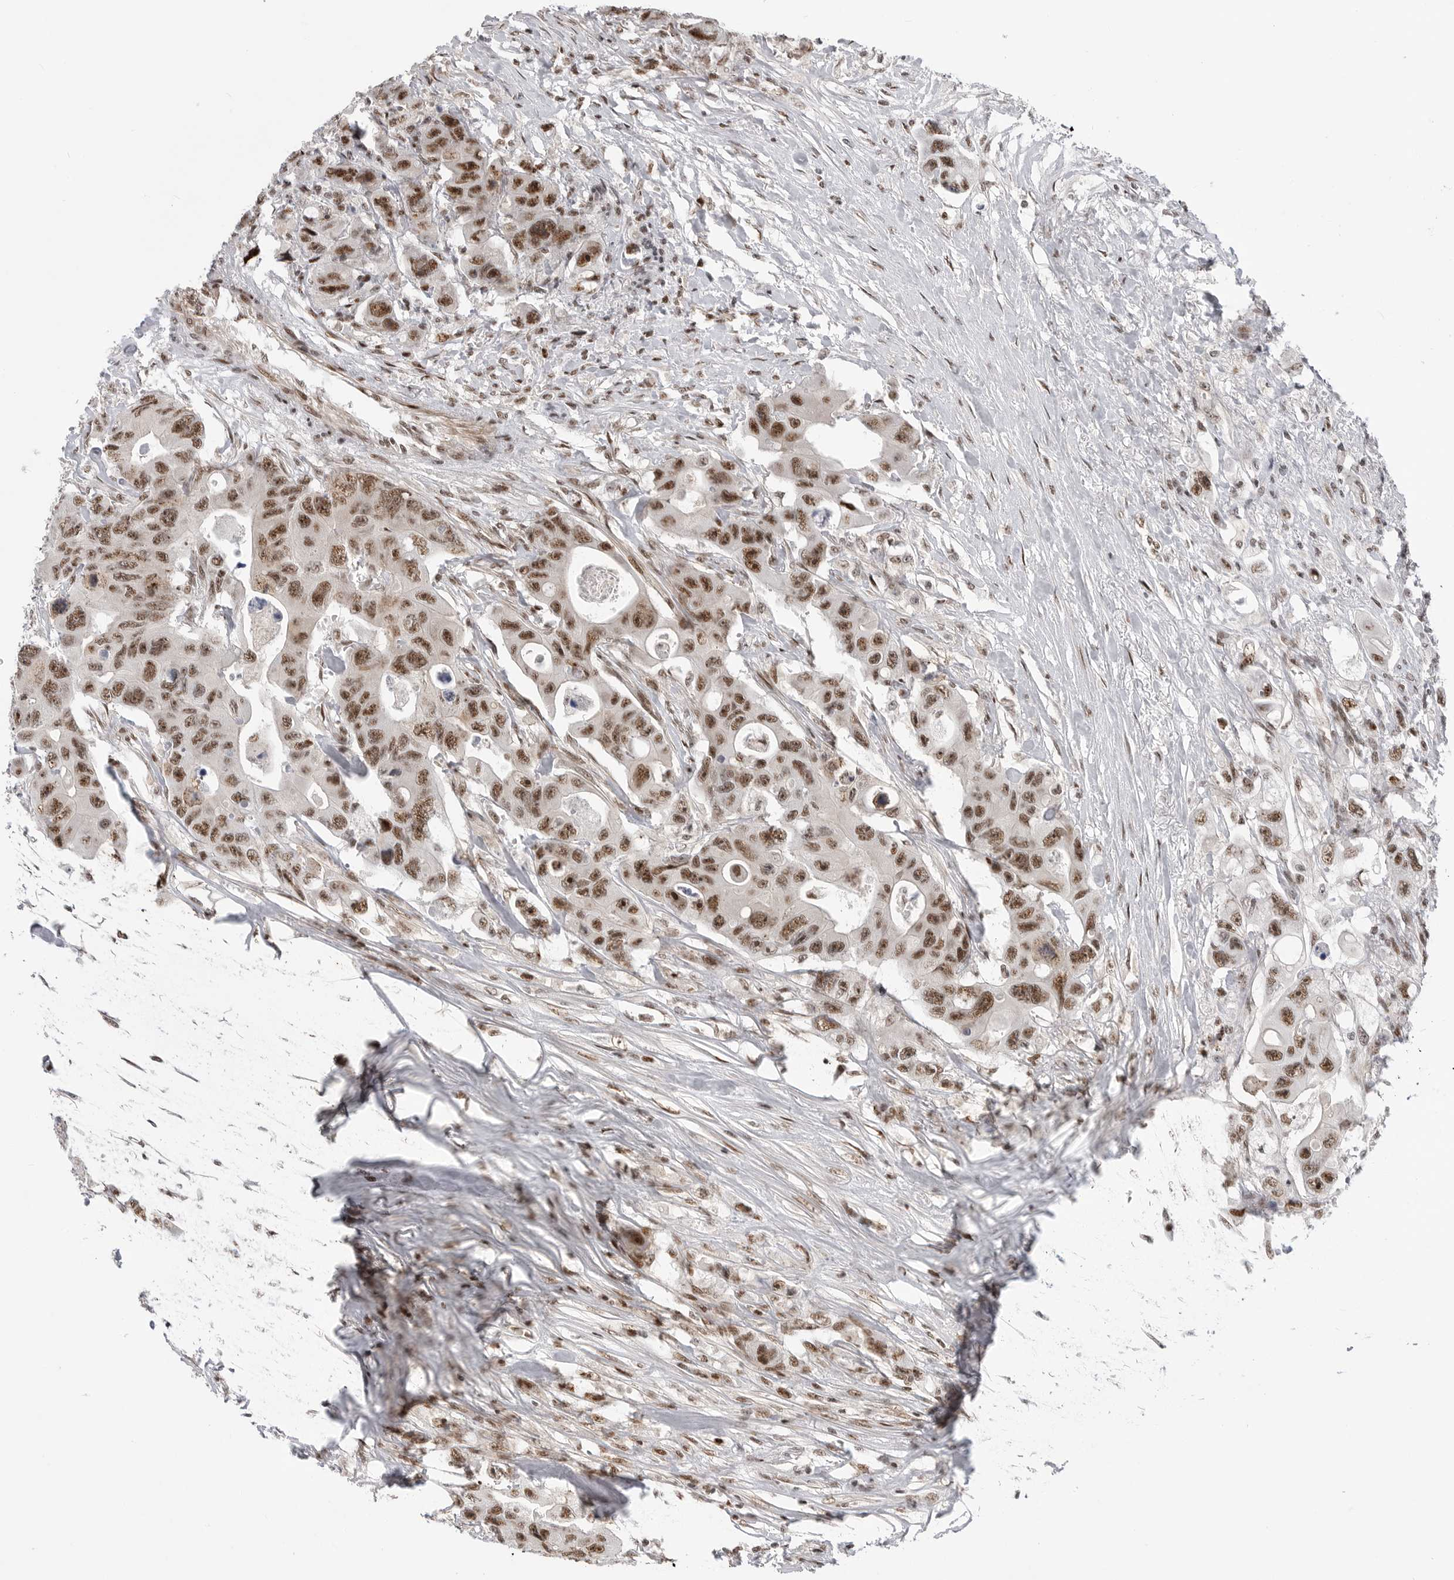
{"staining": {"intensity": "moderate", "quantity": ">75%", "location": "nuclear"}, "tissue": "colorectal cancer", "cell_type": "Tumor cells", "image_type": "cancer", "snomed": [{"axis": "morphology", "description": "Adenocarcinoma, NOS"}, {"axis": "topography", "description": "Colon"}], "caption": "Protein positivity by immunohistochemistry exhibits moderate nuclear expression in approximately >75% of tumor cells in colorectal cancer.", "gene": "GPATCH2", "patient": {"sex": "female", "age": 46}}